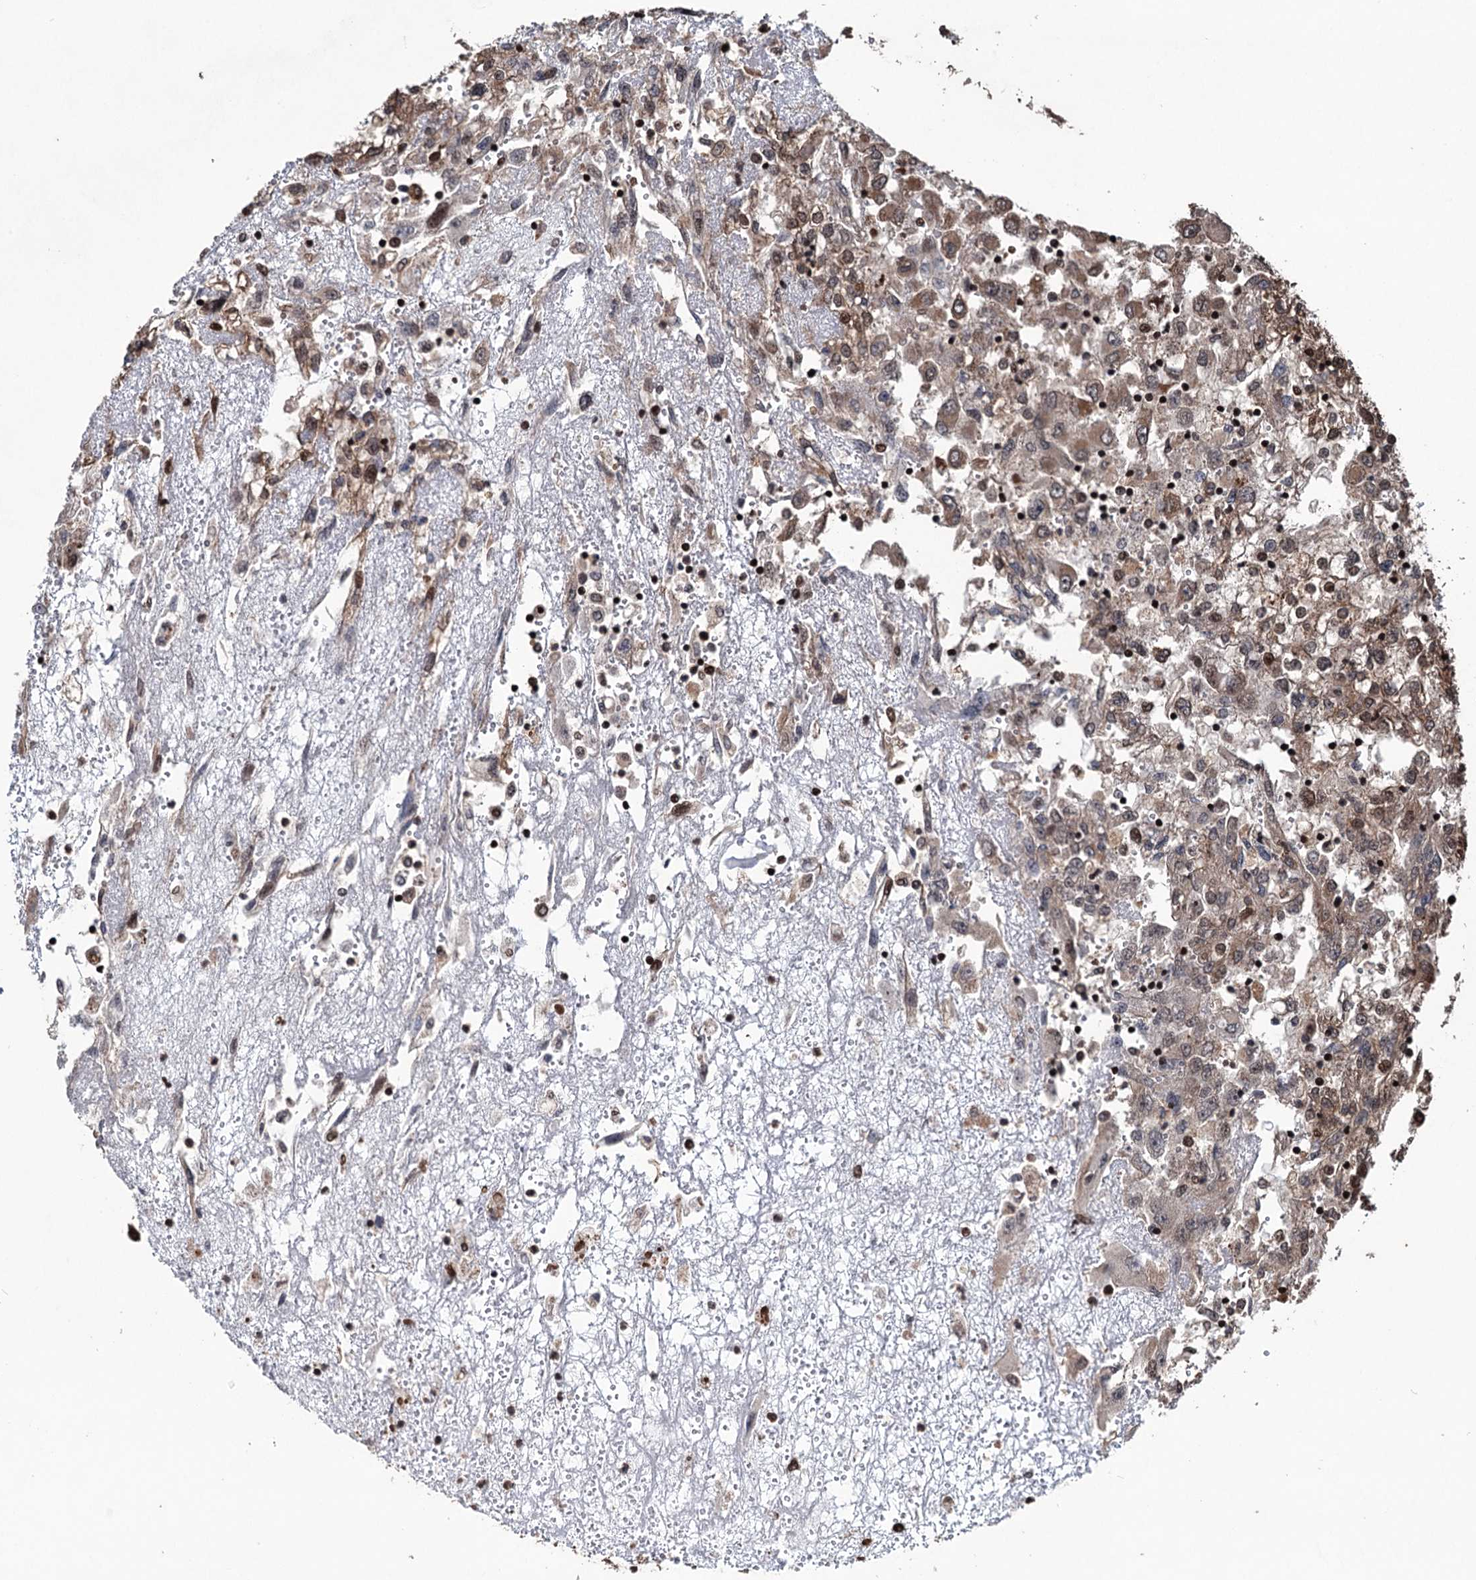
{"staining": {"intensity": "moderate", "quantity": ">75%", "location": "cytoplasmic/membranous"}, "tissue": "renal cancer", "cell_type": "Tumor cells", "image_type": "cancer", "snomed": [{"axis": "morphology", "description": "Adenocarcinoma, NOS"}, {"axis": "topography", "description": "Kidney"}], "caption": "Moderate cytoplasmic/membranous protein staining is identified in about >75% of tumor cells in renal adenocarcinoma.", "gene": "EYA4", "patient": {"sex": "female", "age": 52}}